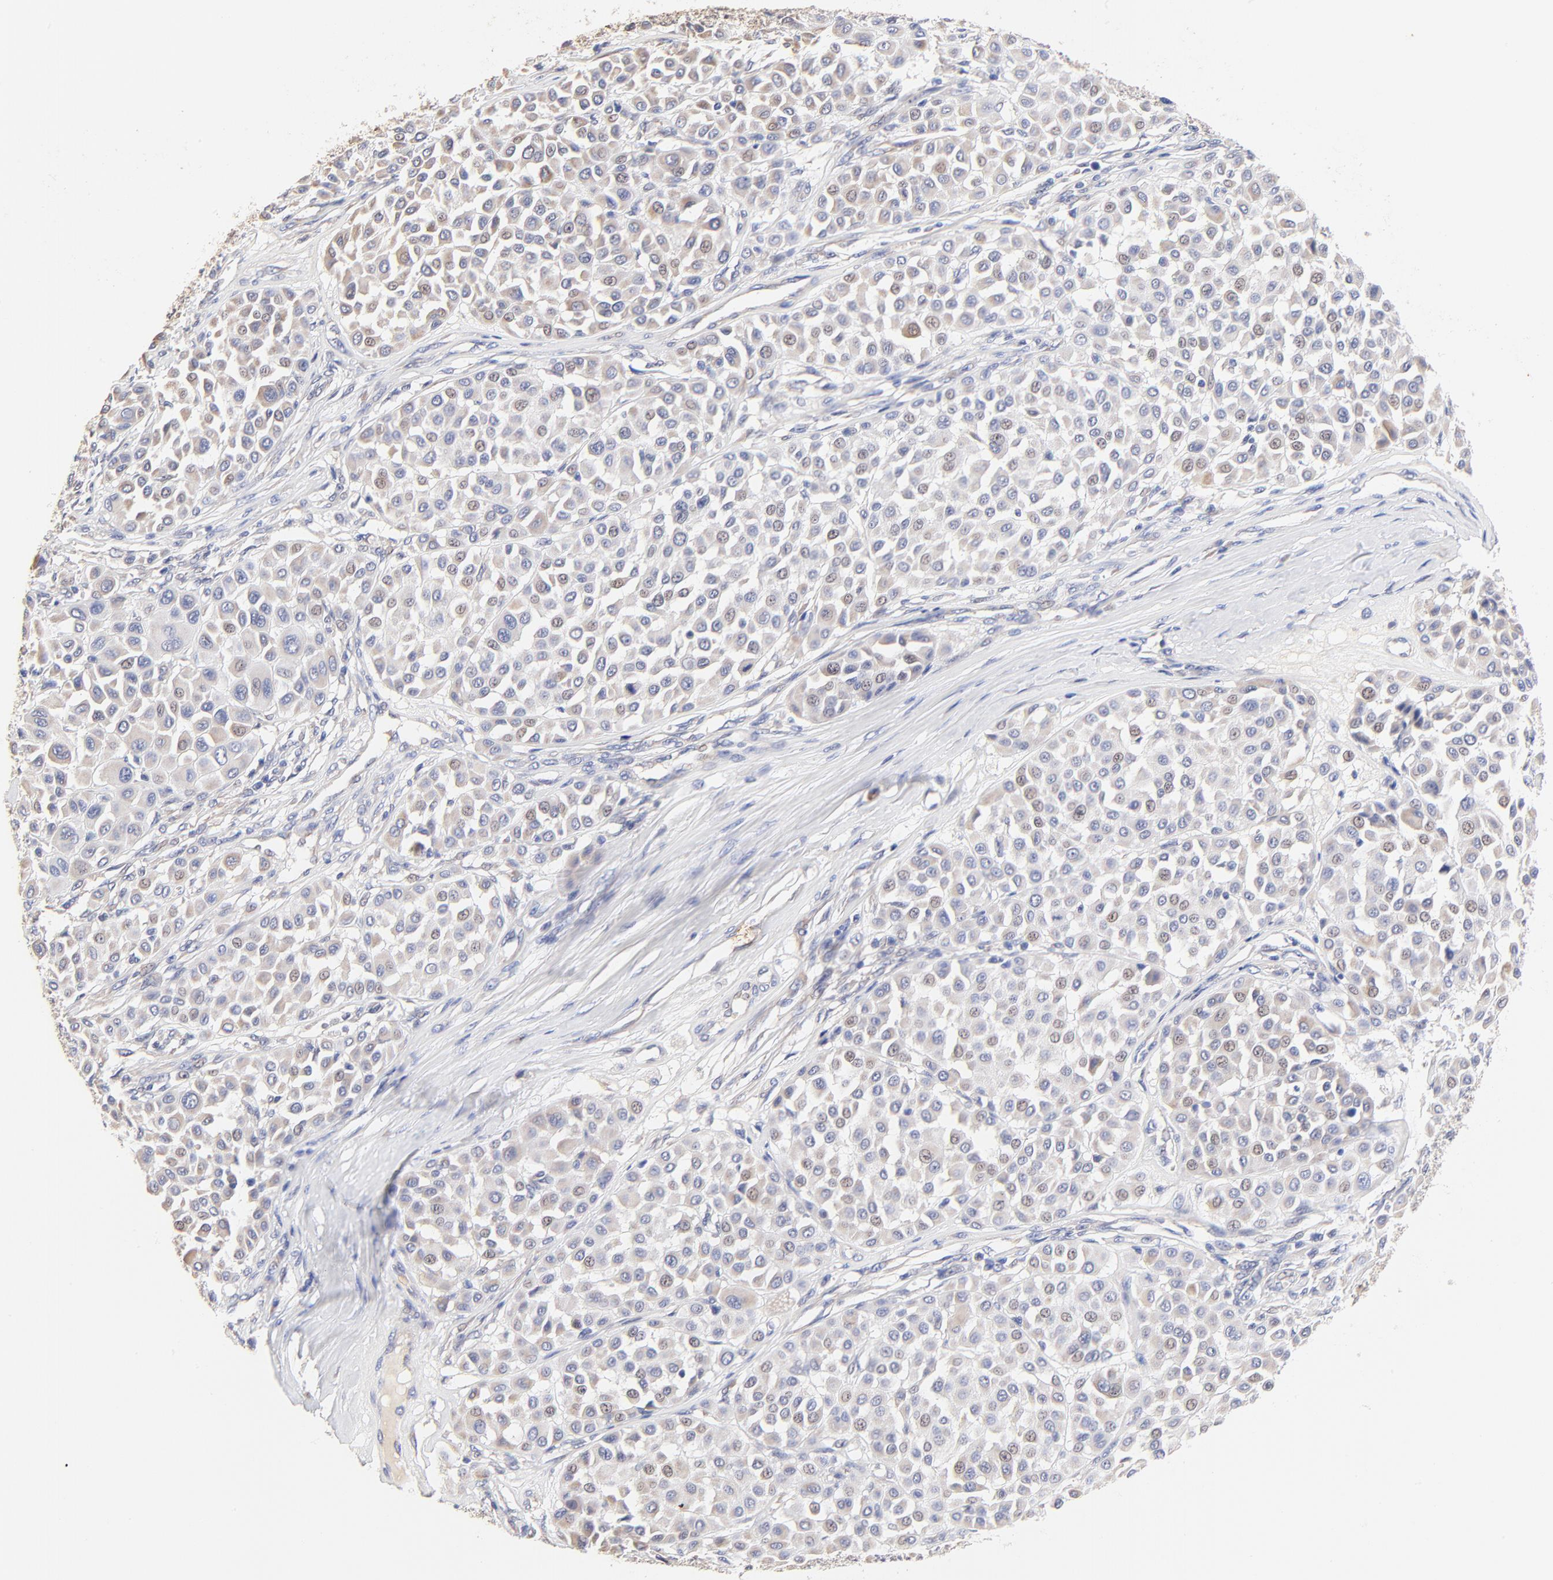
{"staining": {"intensity": "weak", "quantity": "<25%", "location": "cytoplasmic/membranous,nuclear"}, "tissue": "melanoma", "cell_type": "Tumor cells", "image_type": "cancer", "snomed": [{"axis": "morphology", "description": "Malignant melanoma, Metastatic site"}, {"axis": "topography", "description": "Soft tissue"}], "caption": "The photomicrograph shows no staining of tumor cells in melanoma. The staining was performed using DAB to visualize the protein expression in brown, while the nuclei were stained in blue with hematoxylin (Magnification: 20x).", "gene": "PTK7", "patient": {"sex": "male", "age": 41}}